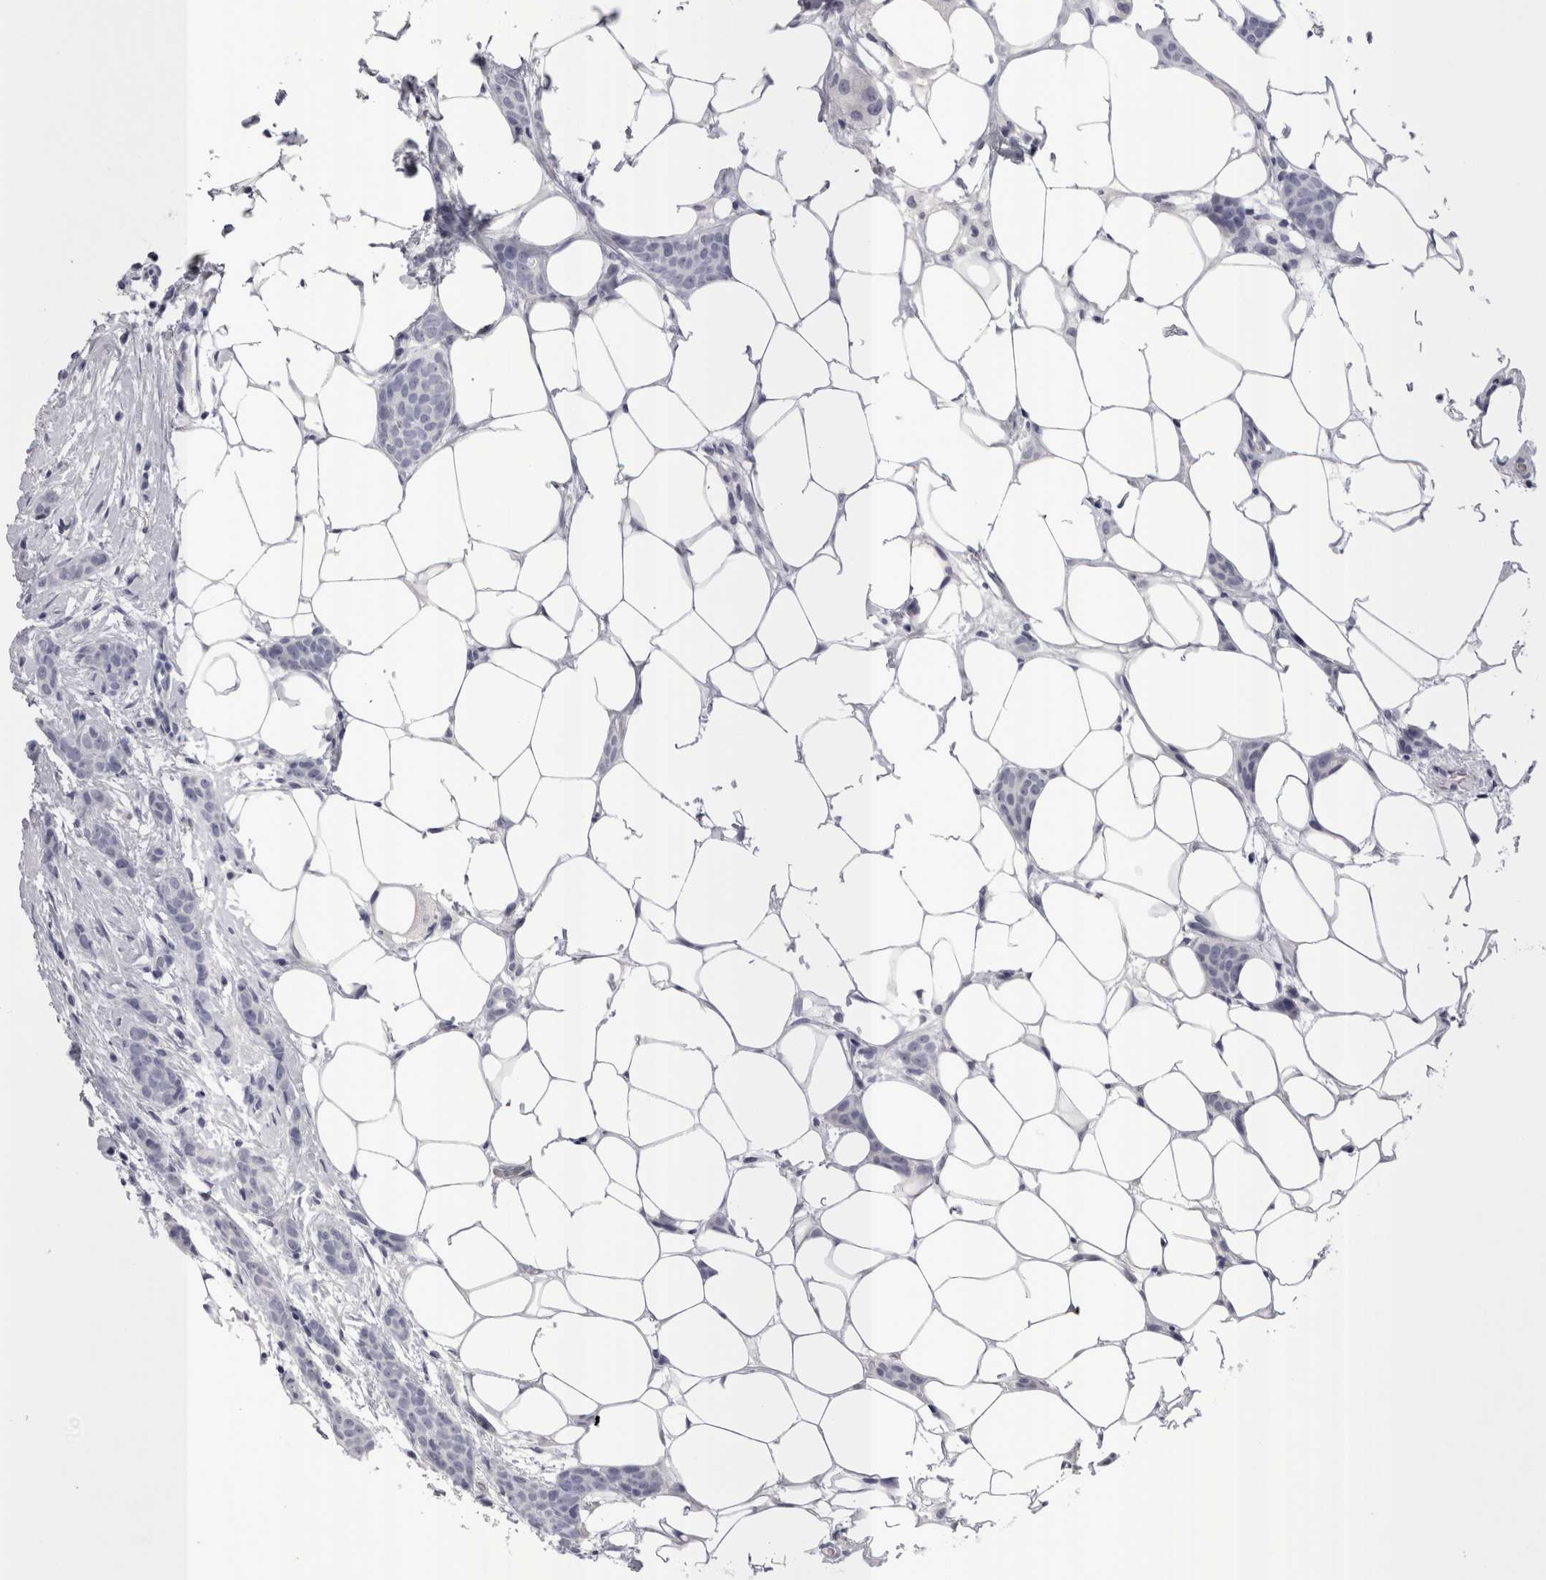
{"staining": {"intensity": "negative", "quantity": "none", "location": "none"}, "tissue": "breast cancer", "cell_type": "Tumor cells", "image_type": "cancer", "snomed": [{"axis": "morphology", "description": "Lobular carcinoma"}, {"axis": "topography", "description": "Skin"}, {"axis": "topography", "description": "Breast"}], "caption": "Breast lobular carcinoma stained for a protein using immunohistochemistry (IHC) displays no positivity tumor cells.", "gene": "PWP2", "patient": {"sex": "female", "age": 46}}